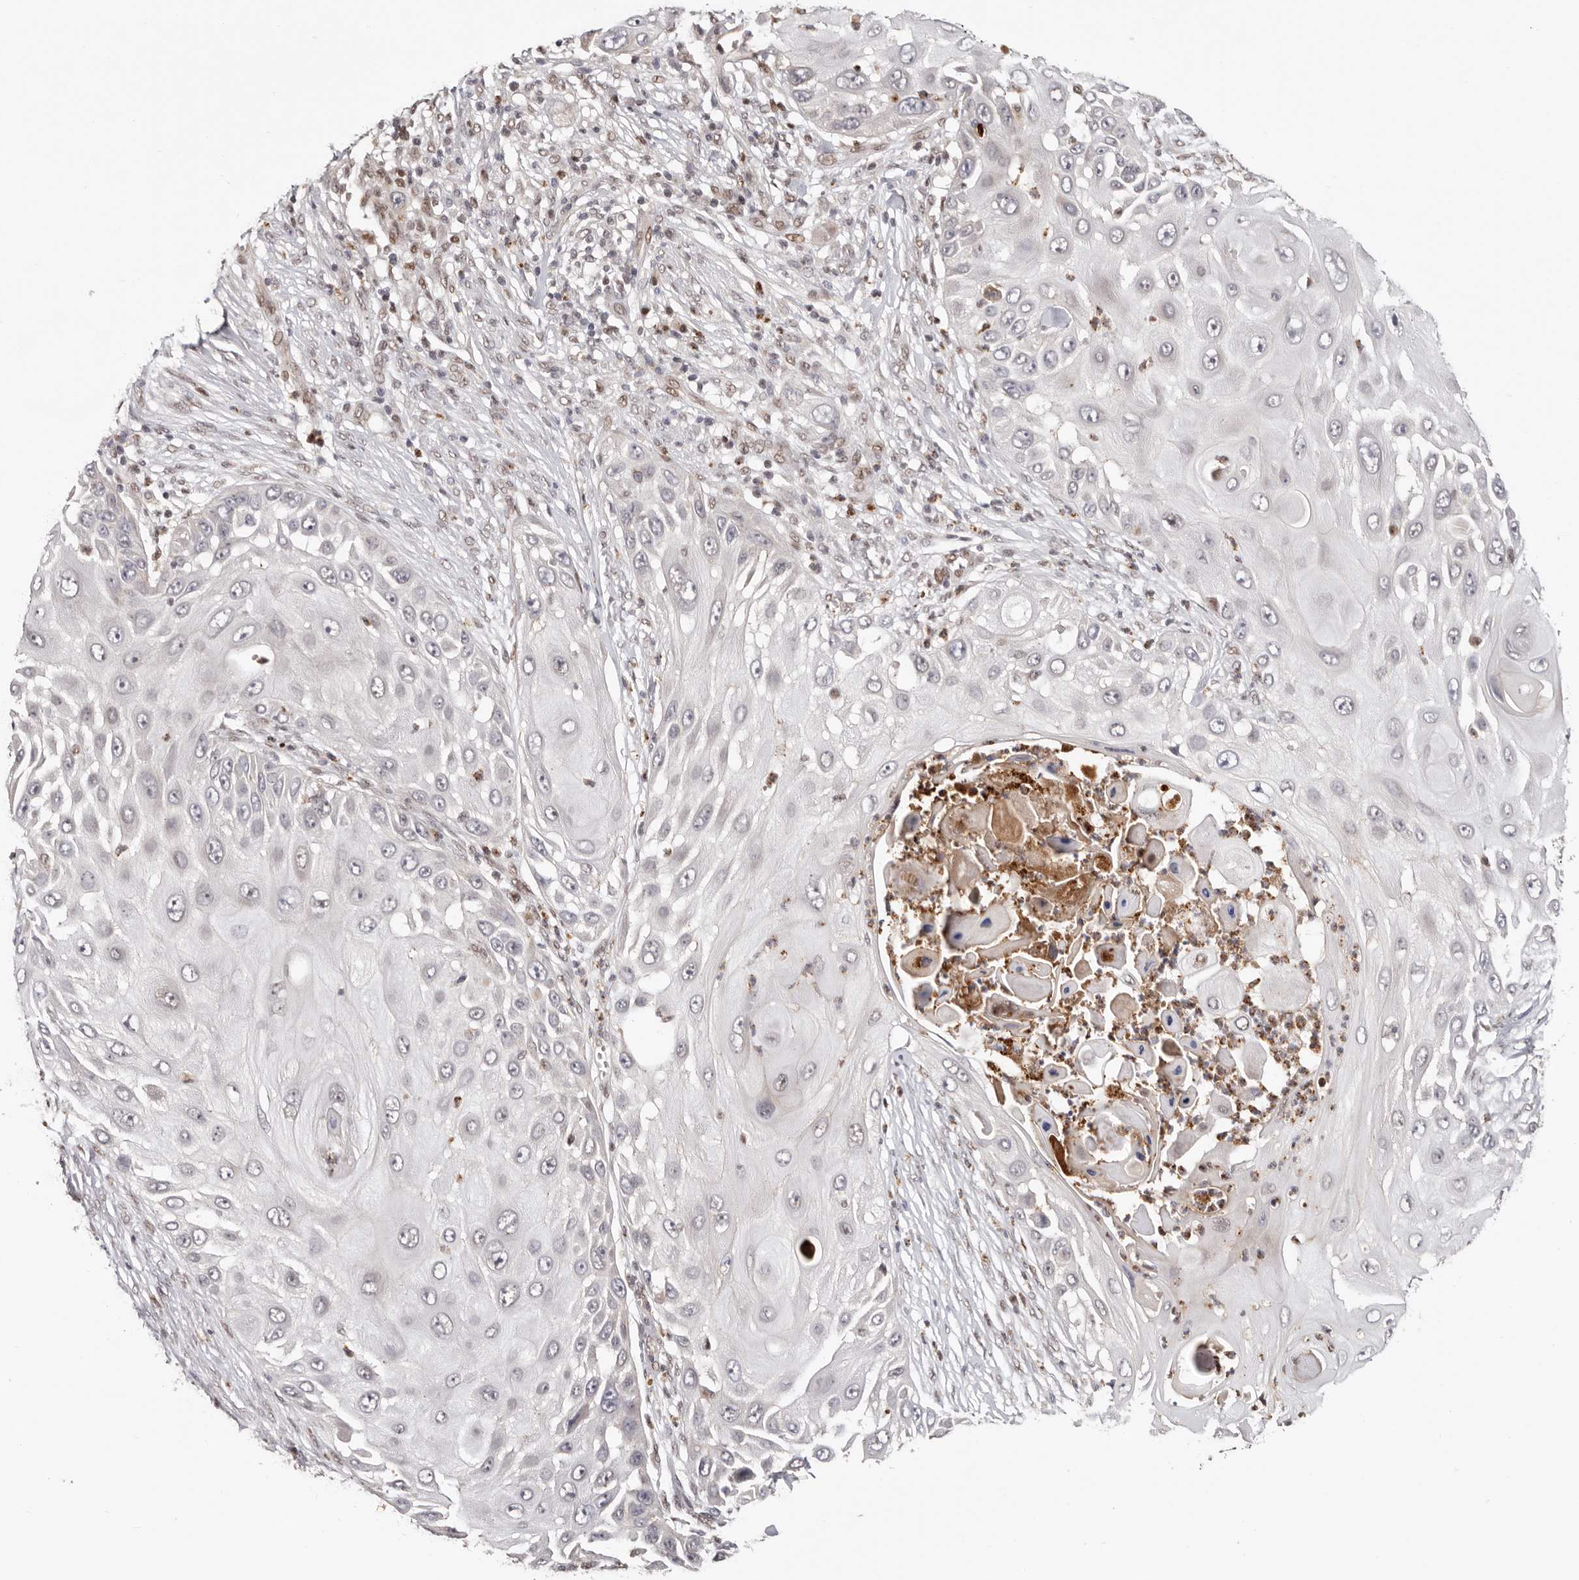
{"staining": {"intensity": "negative", "quantity": "none", "location": "none"}, "tissue": "skin cancer", "cell_type": "Tumor cells", "image_type": "cancer", "snomed": [{"axis": "morphology", "description": "Squamous cell carcinoma, NOS"}, {"axis": "topography", "description": "Skin"}], "caption": "An image of squamous cell carcinoma (skin) stained for a protein demonstrates no brown staining in tumor cells.", "gene": "SMAD7", "patient": {"sex": "female", "age": 44}}